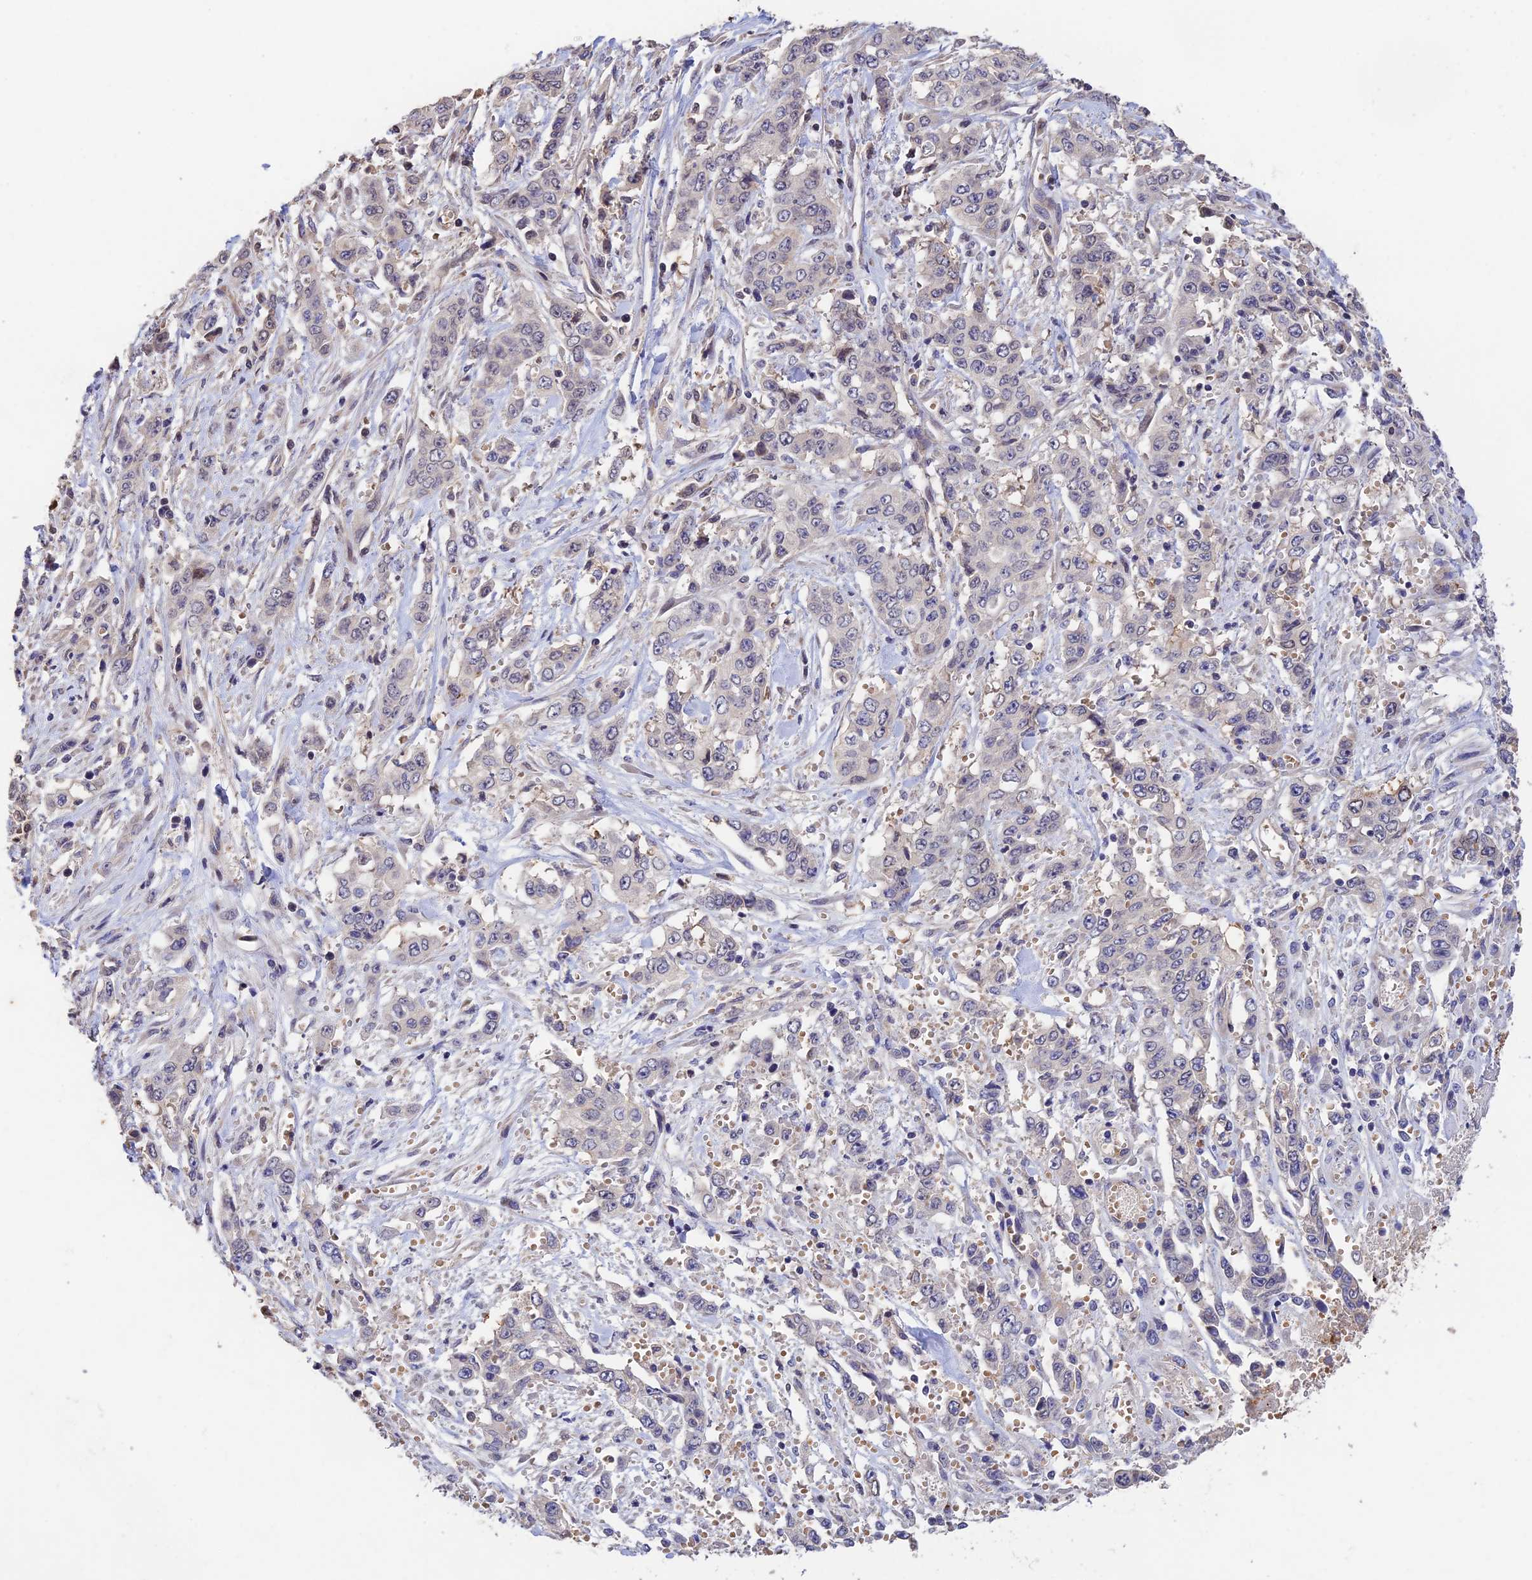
{"staining": {"intensity": "negative", "quantity": "none", "location": "none"}, "tissue": "stomach cancer", "cell_type": "Tumor cells", "image_type": "cancer", "snomed": [{"axis": "morphology", "description": "Normal tissue, NOS"}, {"axis": "morphology", "description": "Adenocarcinoma, NOS"}, {"axis": "topography", "description": "Stomach"}], "caption": "This is an immunohistochemistry (IHC) image of stomach cancer. There is no expression in tumor cells.", "gene": "CWH43", "patient": {"sex": "female", "age": 64}}